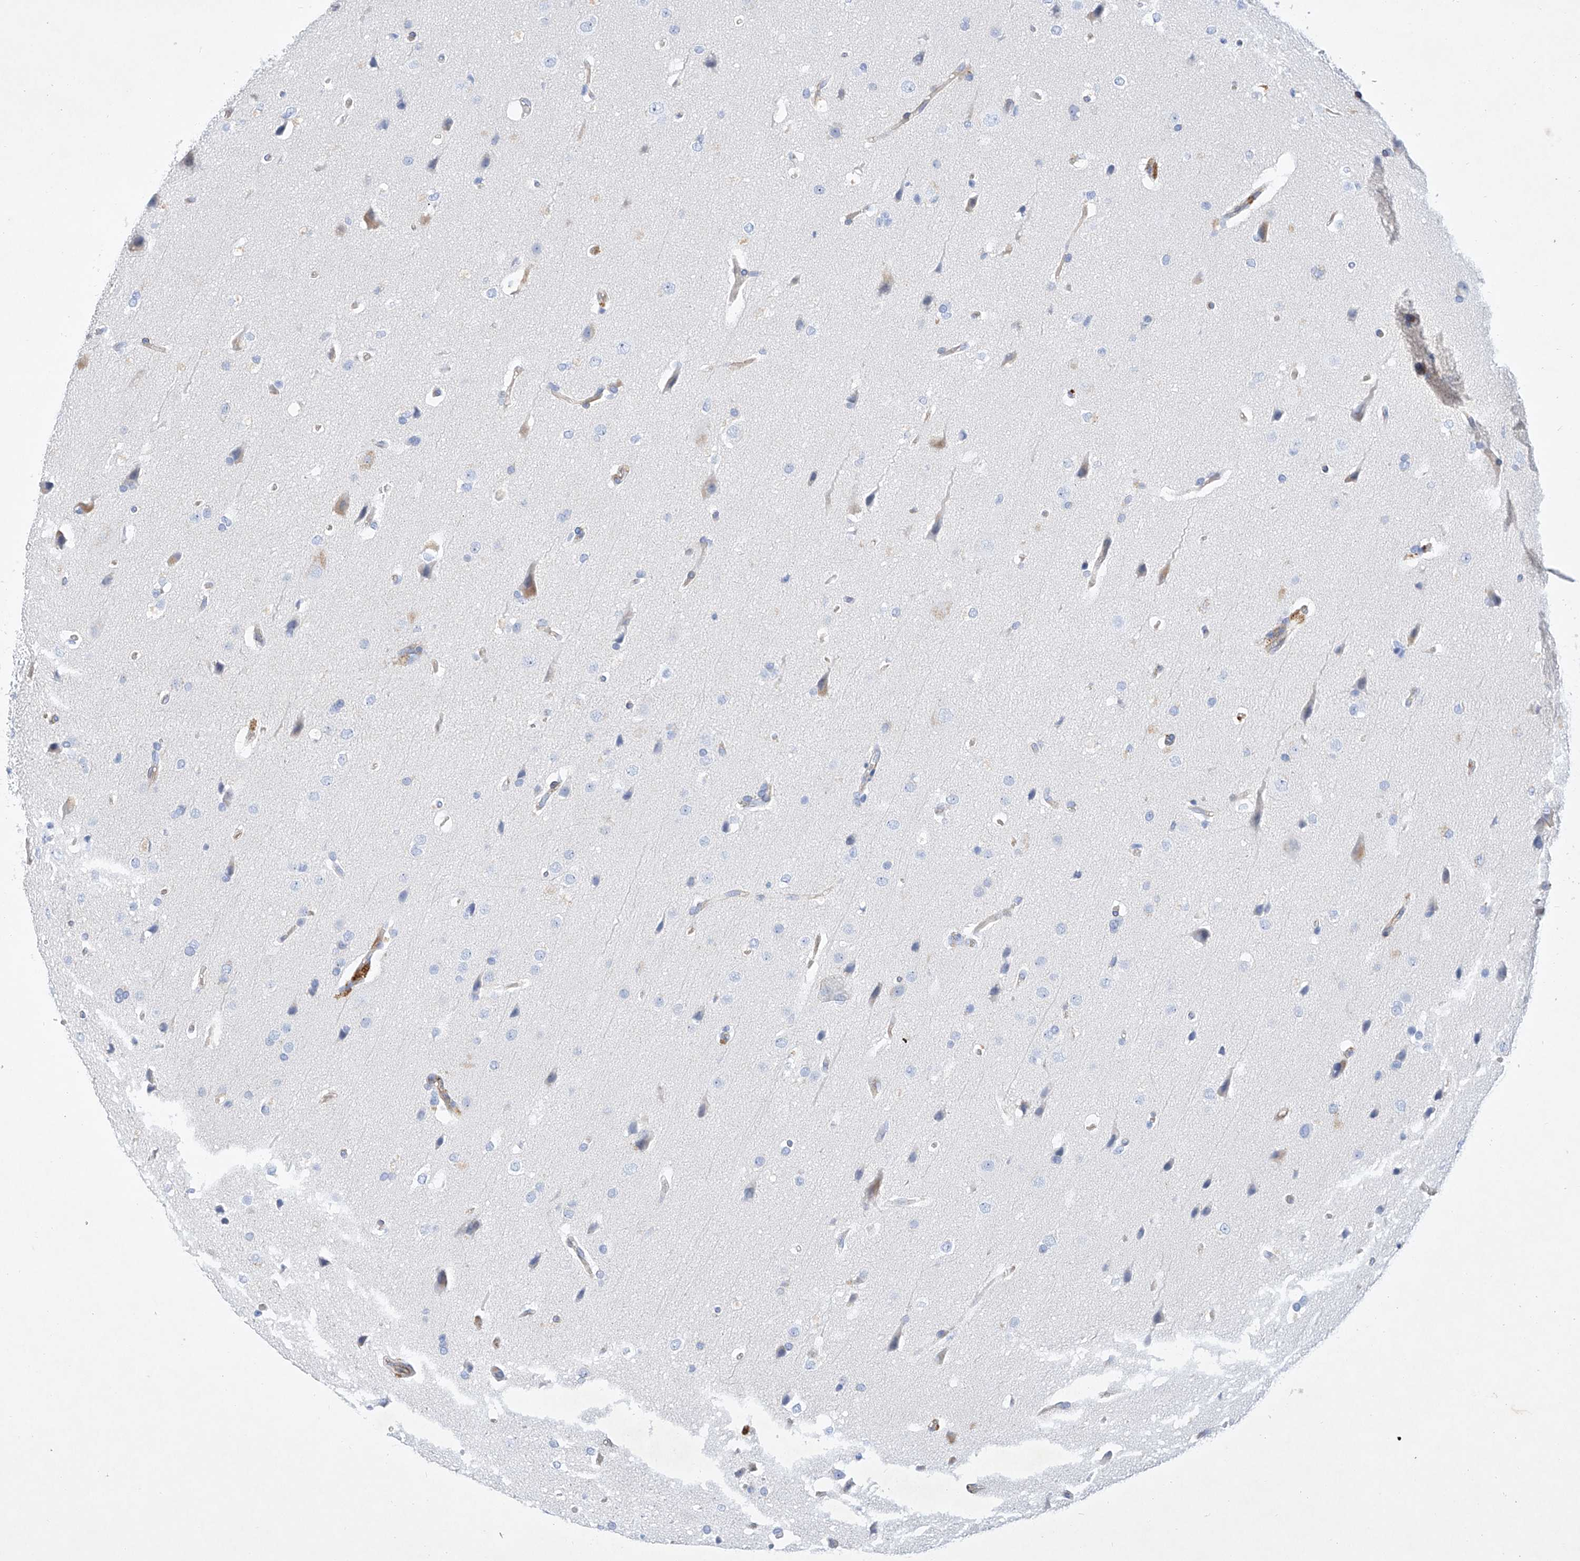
{"staining": {"intensity": "negative", "quantity": "none", "location": "none"}, "tissue": "glioma", "cell_type": "Tumor cells", "image_type": "cancer", "snomed": [{"axis": "morphology", "description": "Glioma, malignant, Low grade"}, {"axis": "topography", "description": "Brain"}], "caption": "This histopathology image is of glioma stained with immunohistochemistry to label a protein in brown with the nuclei are counter-stained blue. There is no expression in tumor cells.", "gene": "SBSPON", "patient": {"sex": "female", "age": 37}}